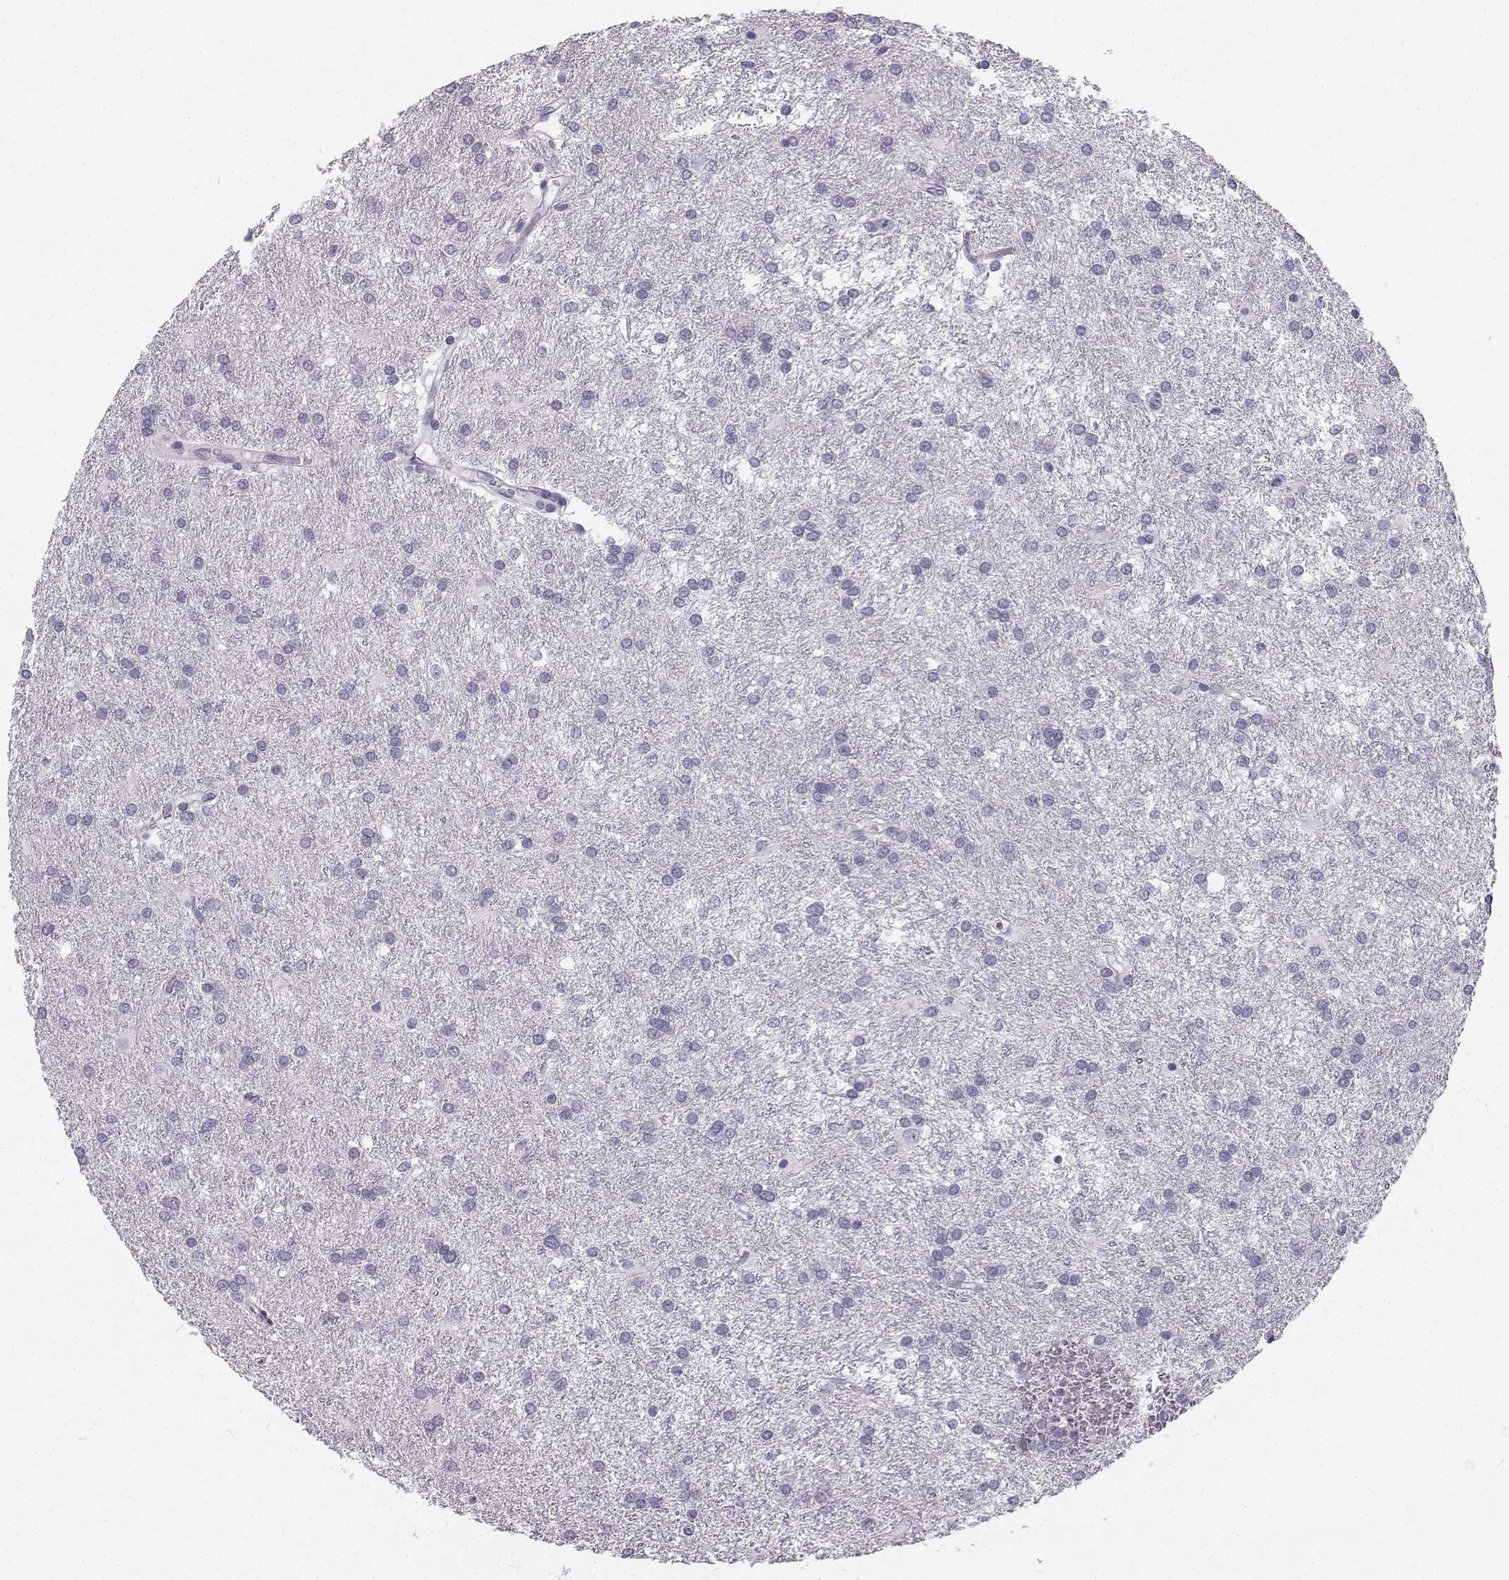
{"staining": {"intensity": "negative", "quantity": "none", "location": "none"}, "tissue": "glioma", "cell_type": "Tumor cells", "image_type": "cancer", "snomed": [{"axis": "morphology", "description": "Glioma, malignant, Low grade"}, {"axis": "topography", "description": "Brain"}], "caption": "Protein analysis of glioma displays no significant staining in tumor cells.", "gene": "SYCE1", "patient": {"sex": "female", "age": 32}}